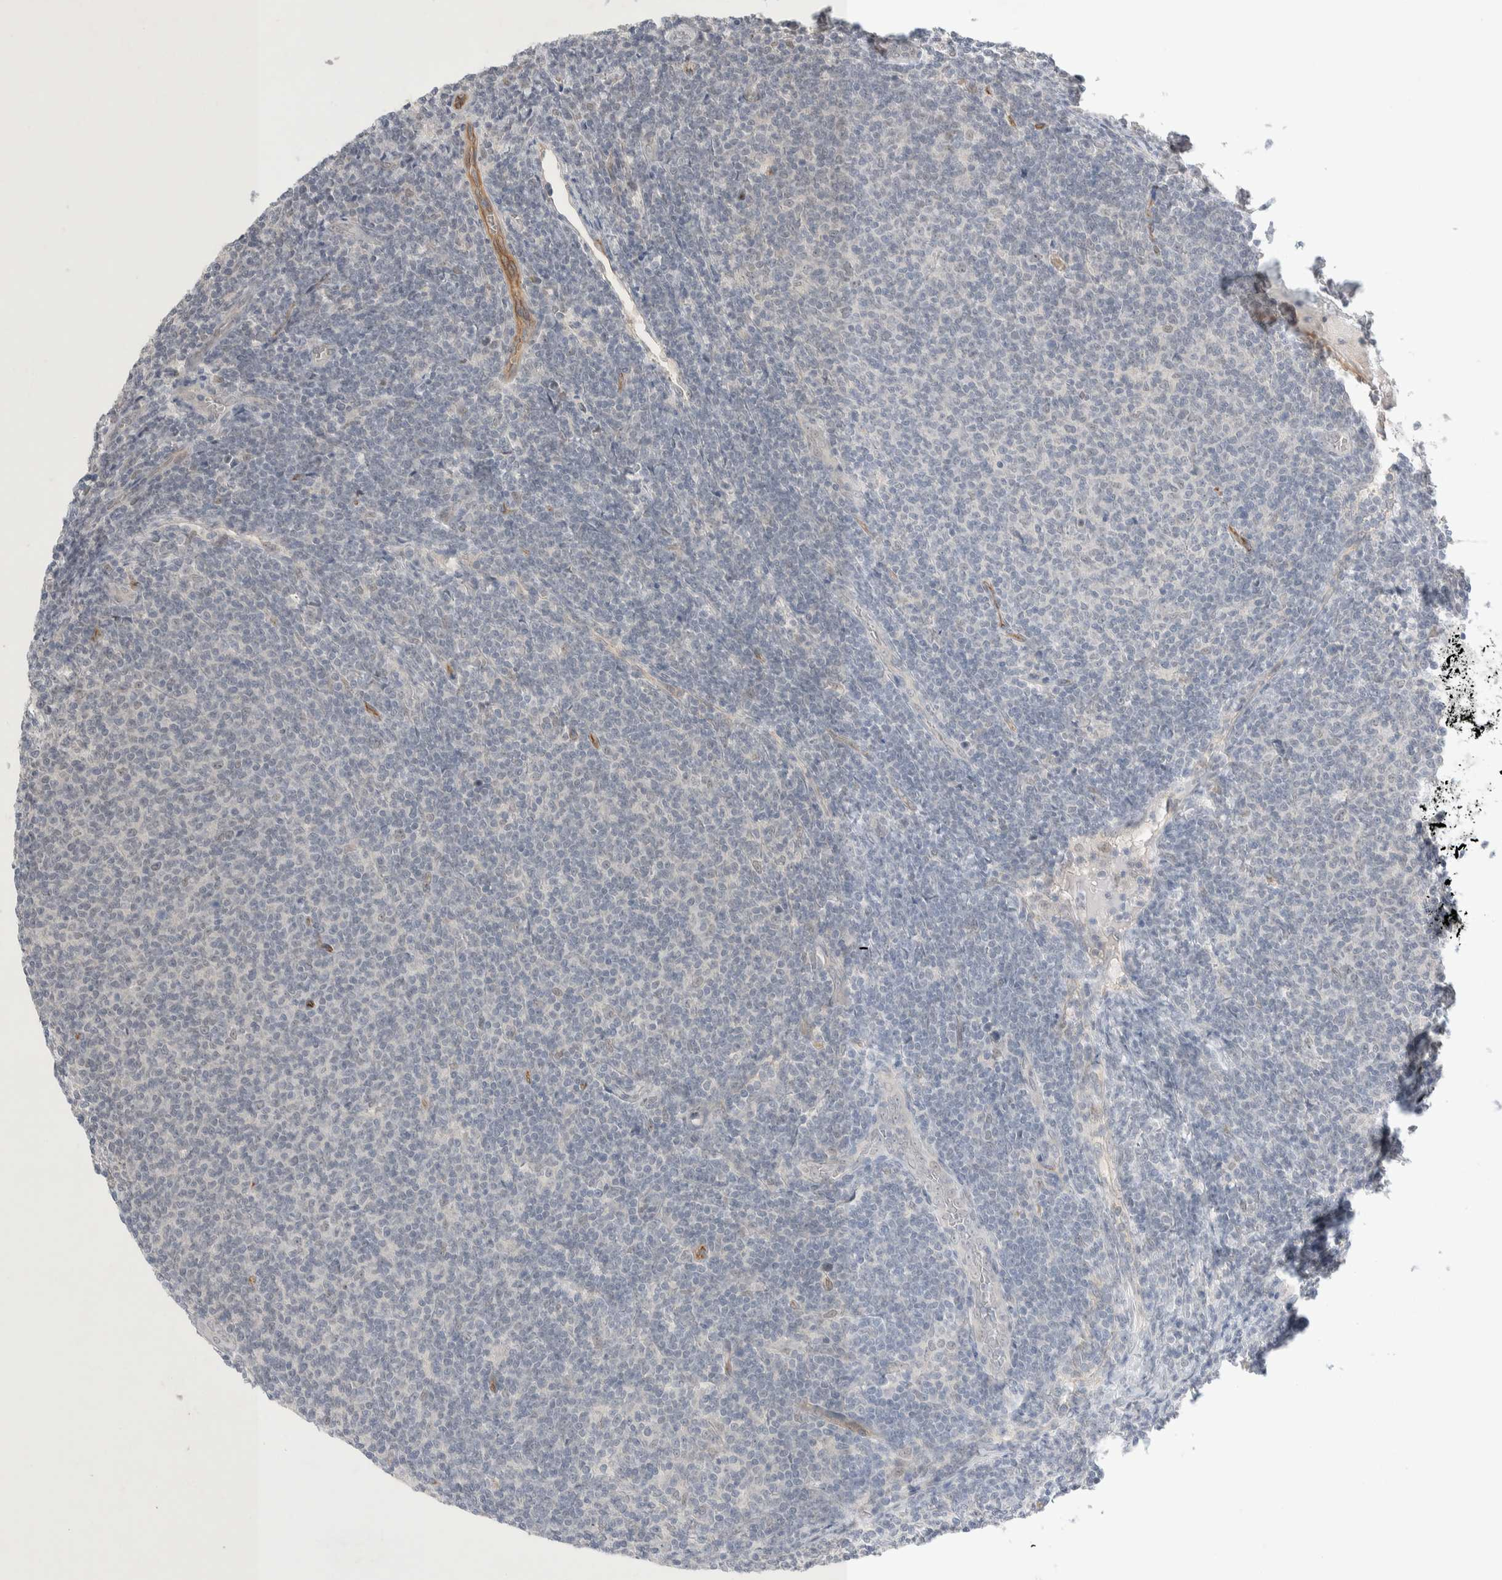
{"staining": {"intensity": "negative", "quantity": "none", "location": "none"}, "tissue": "lymphoma", "cell_type": "Tumor cells", "image_type": "cancer", "snomed": [{"axis": "morphology", "description": "Malignant lymphoma, non-Hodgkin's type, Low grade"}, {"axis": "topography", "description": "Lymph node"}], "caption": "This is a micrograph of immunohistochemistry staining of low-grade malignant lymphoma, non-Hodgkin's type, which shows no staining in tumor cells.", "gene": "ZNF704", "patient": {"sex": "male", "age": 66}}